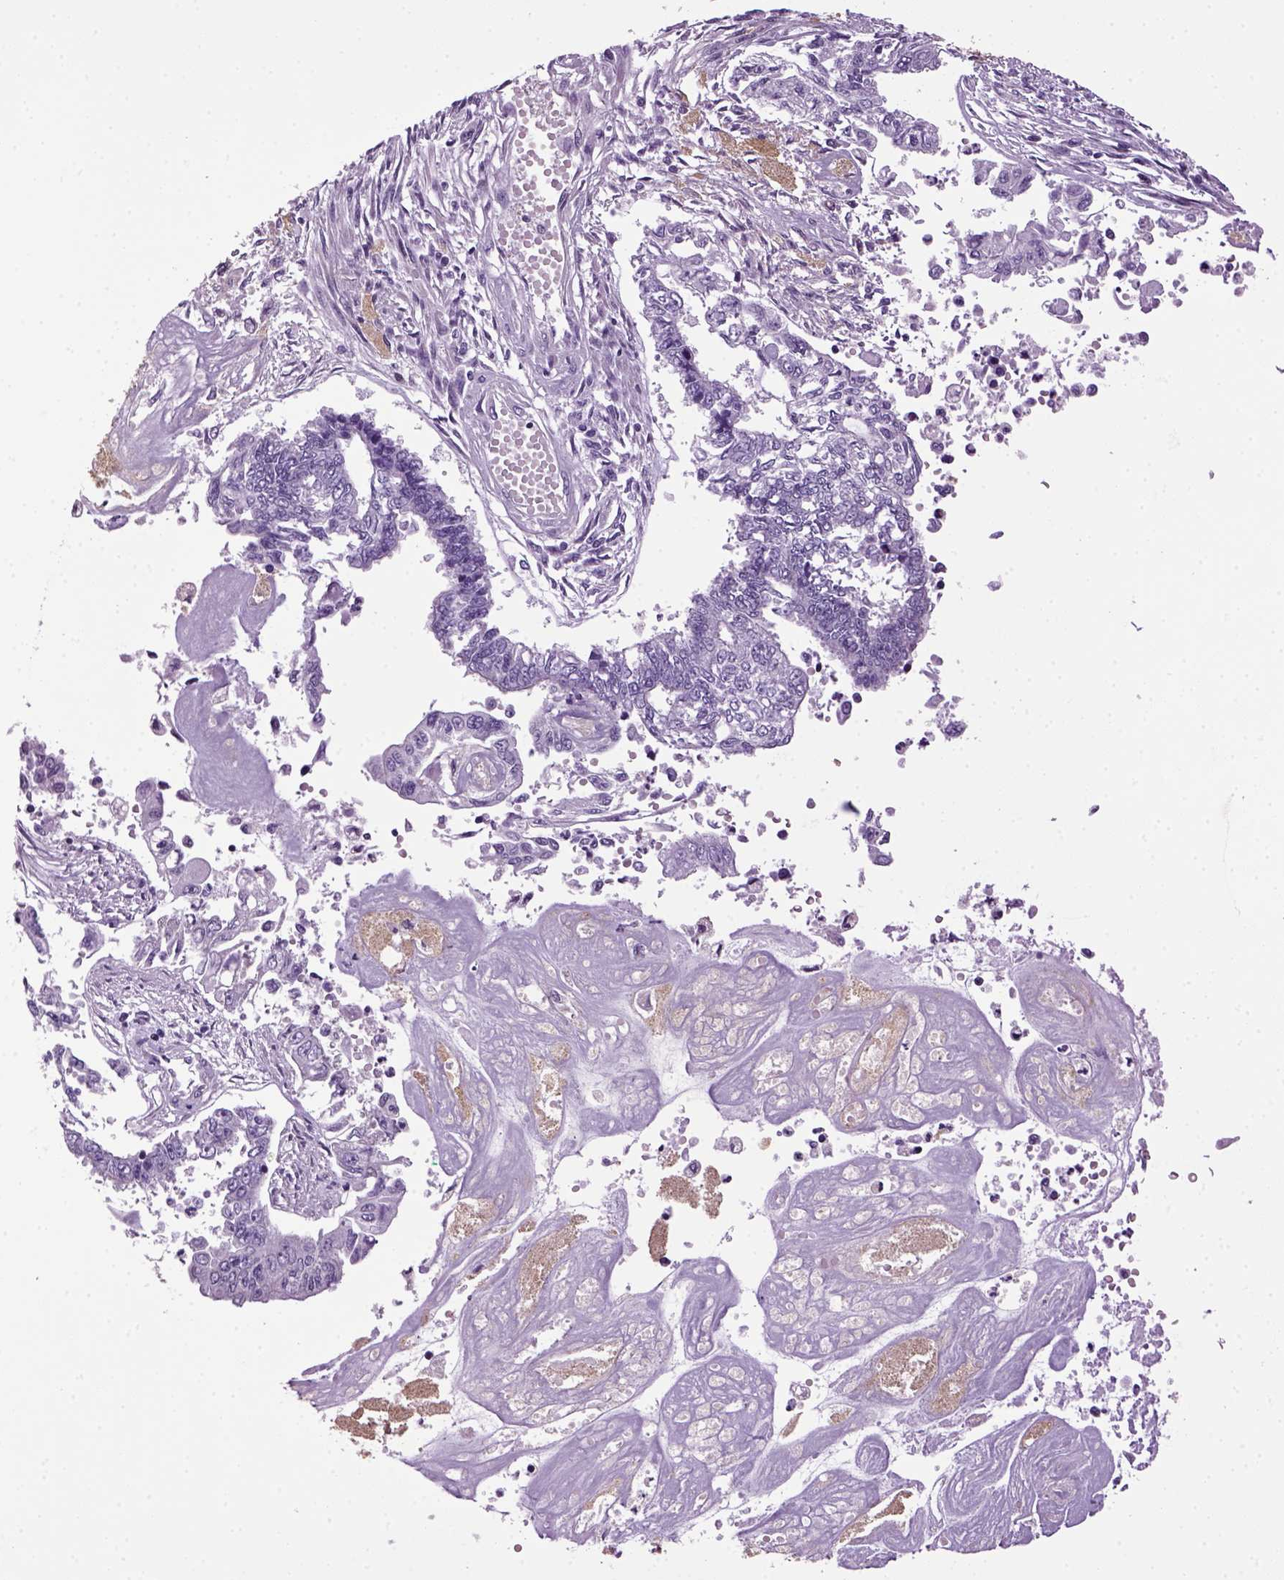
{"staining": {"intensity": "negative", "quantity": "none", "location": "none"}, "tissue": "endometrial cancer", "cell_type": "Tumor cells", "image_type": "cancer", "snomed": [{"axis": "morphology", "description": "Adenocarcinoma, NOS"}, {"axis": "topography", "description": "Uterus"}], "caption": "DAB (3,3'-diaminobenzidine) immunohistochemical staining of endometrial adenocarcinoma reveals no significant staining in tumor cells. (Stains: DAB immunohistochemistry with hematoxylin counter stain, Microscopy: brightfield microscopy at high magnification).", "gene": "HMCN2", "patient": {"sex": "female", "age": 59}}